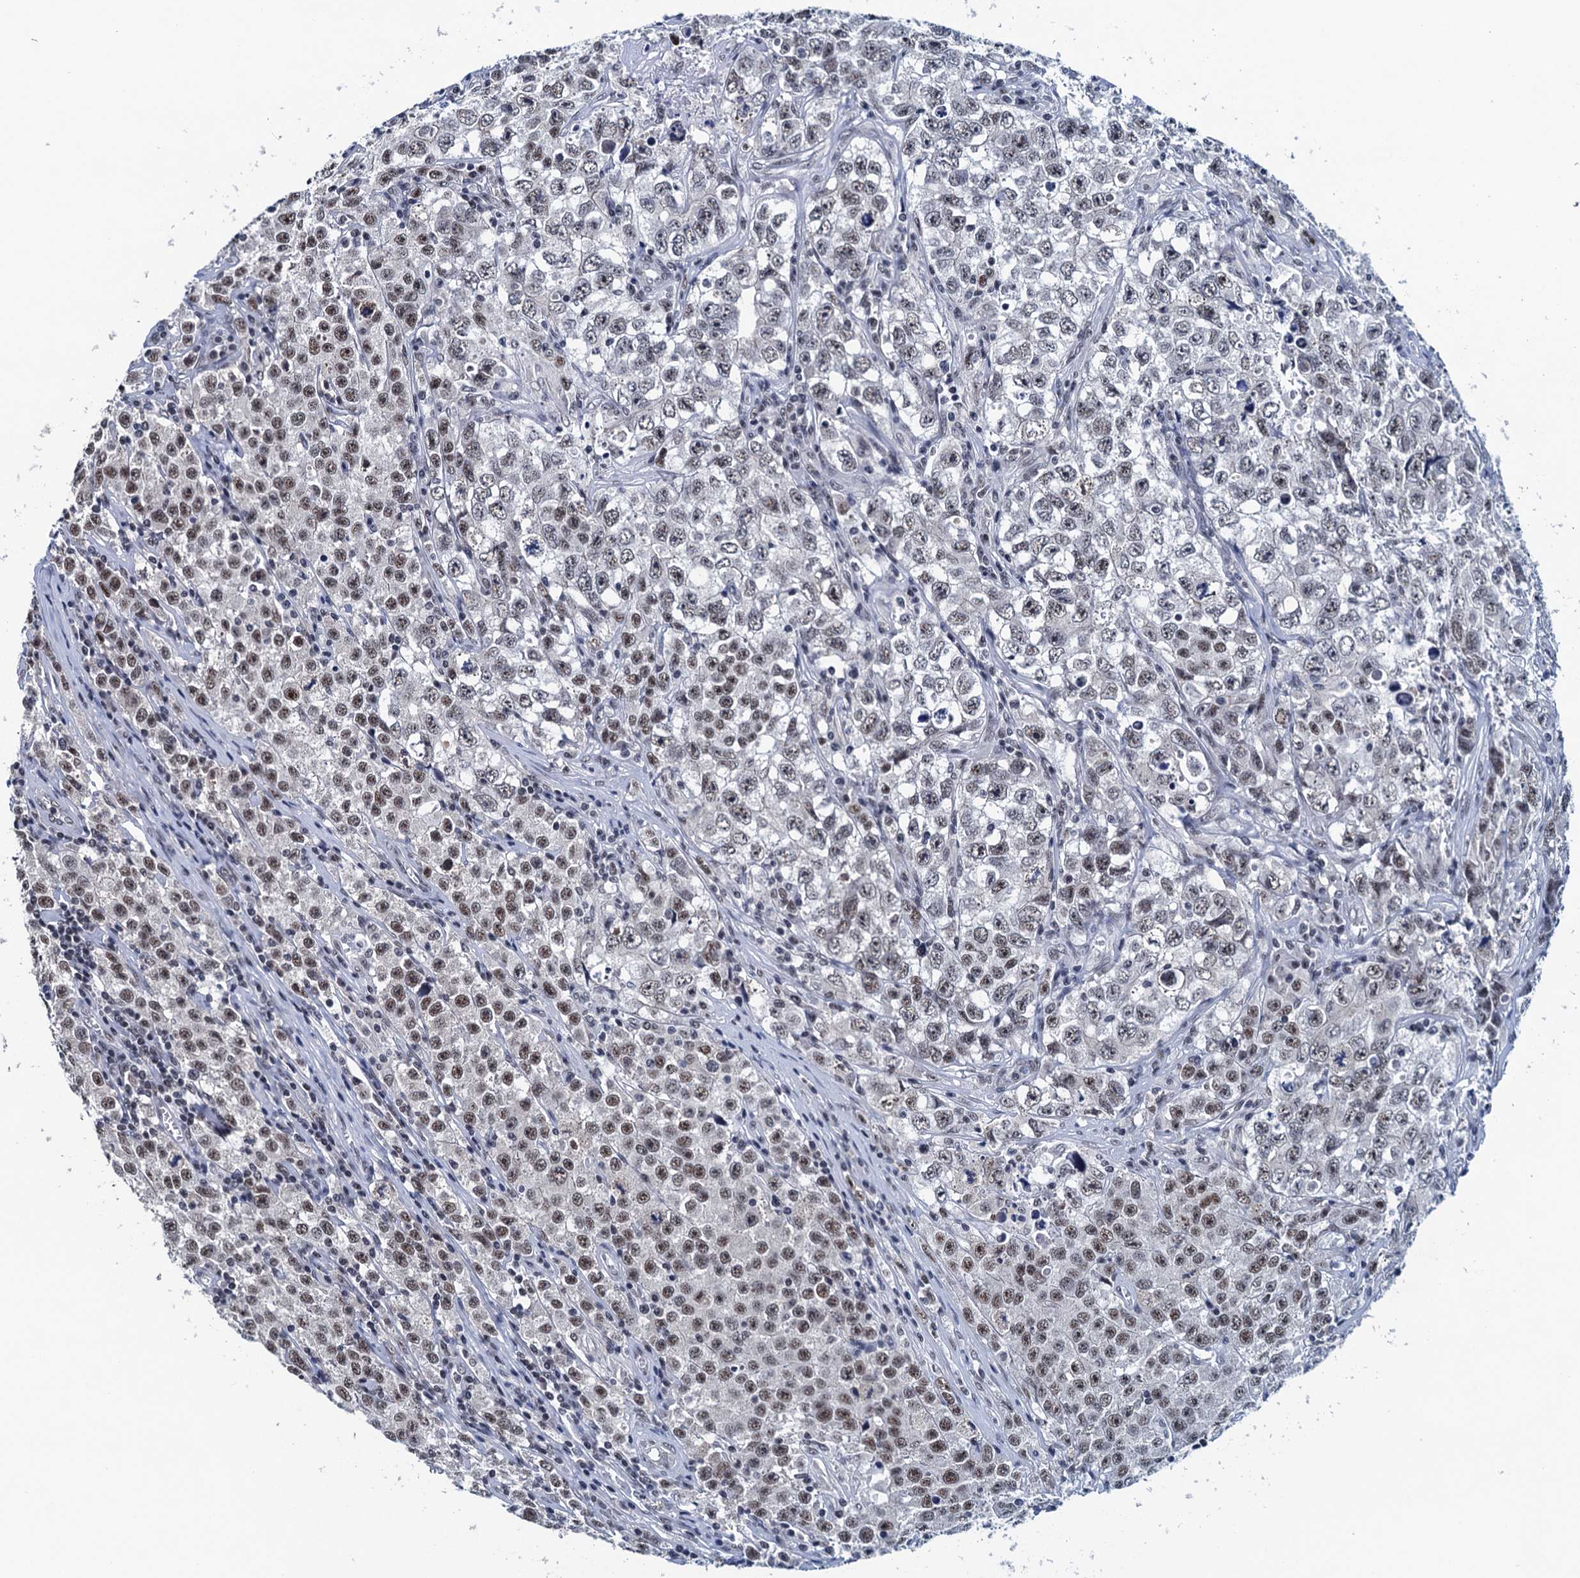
{"staining": {"intensity": "moderate", "quantity": "25%-75%", "location": "nuclear"}, "tissue": "testis cancer", "cell_type": "Tumor cells", "image_type": "cancer", "snomed": [{"axis": "morphology", "description": "Seminoma, NOS"}, {"axis": "morphology", "description": "Carcinoma, Embryonal, NOS"}, {"axis": "topography", "description": "Testis"}], "caption": "This micrograph reveals testis seminoma stained with immunohistochemistry (IHC) to label a protein in brown. The nuclear of tumor cells show moderate positivity for the protein. Nuclei are counter-stained blue.", "gene": "FNBP4", "patient": {"sex": "male", "age": 43}}